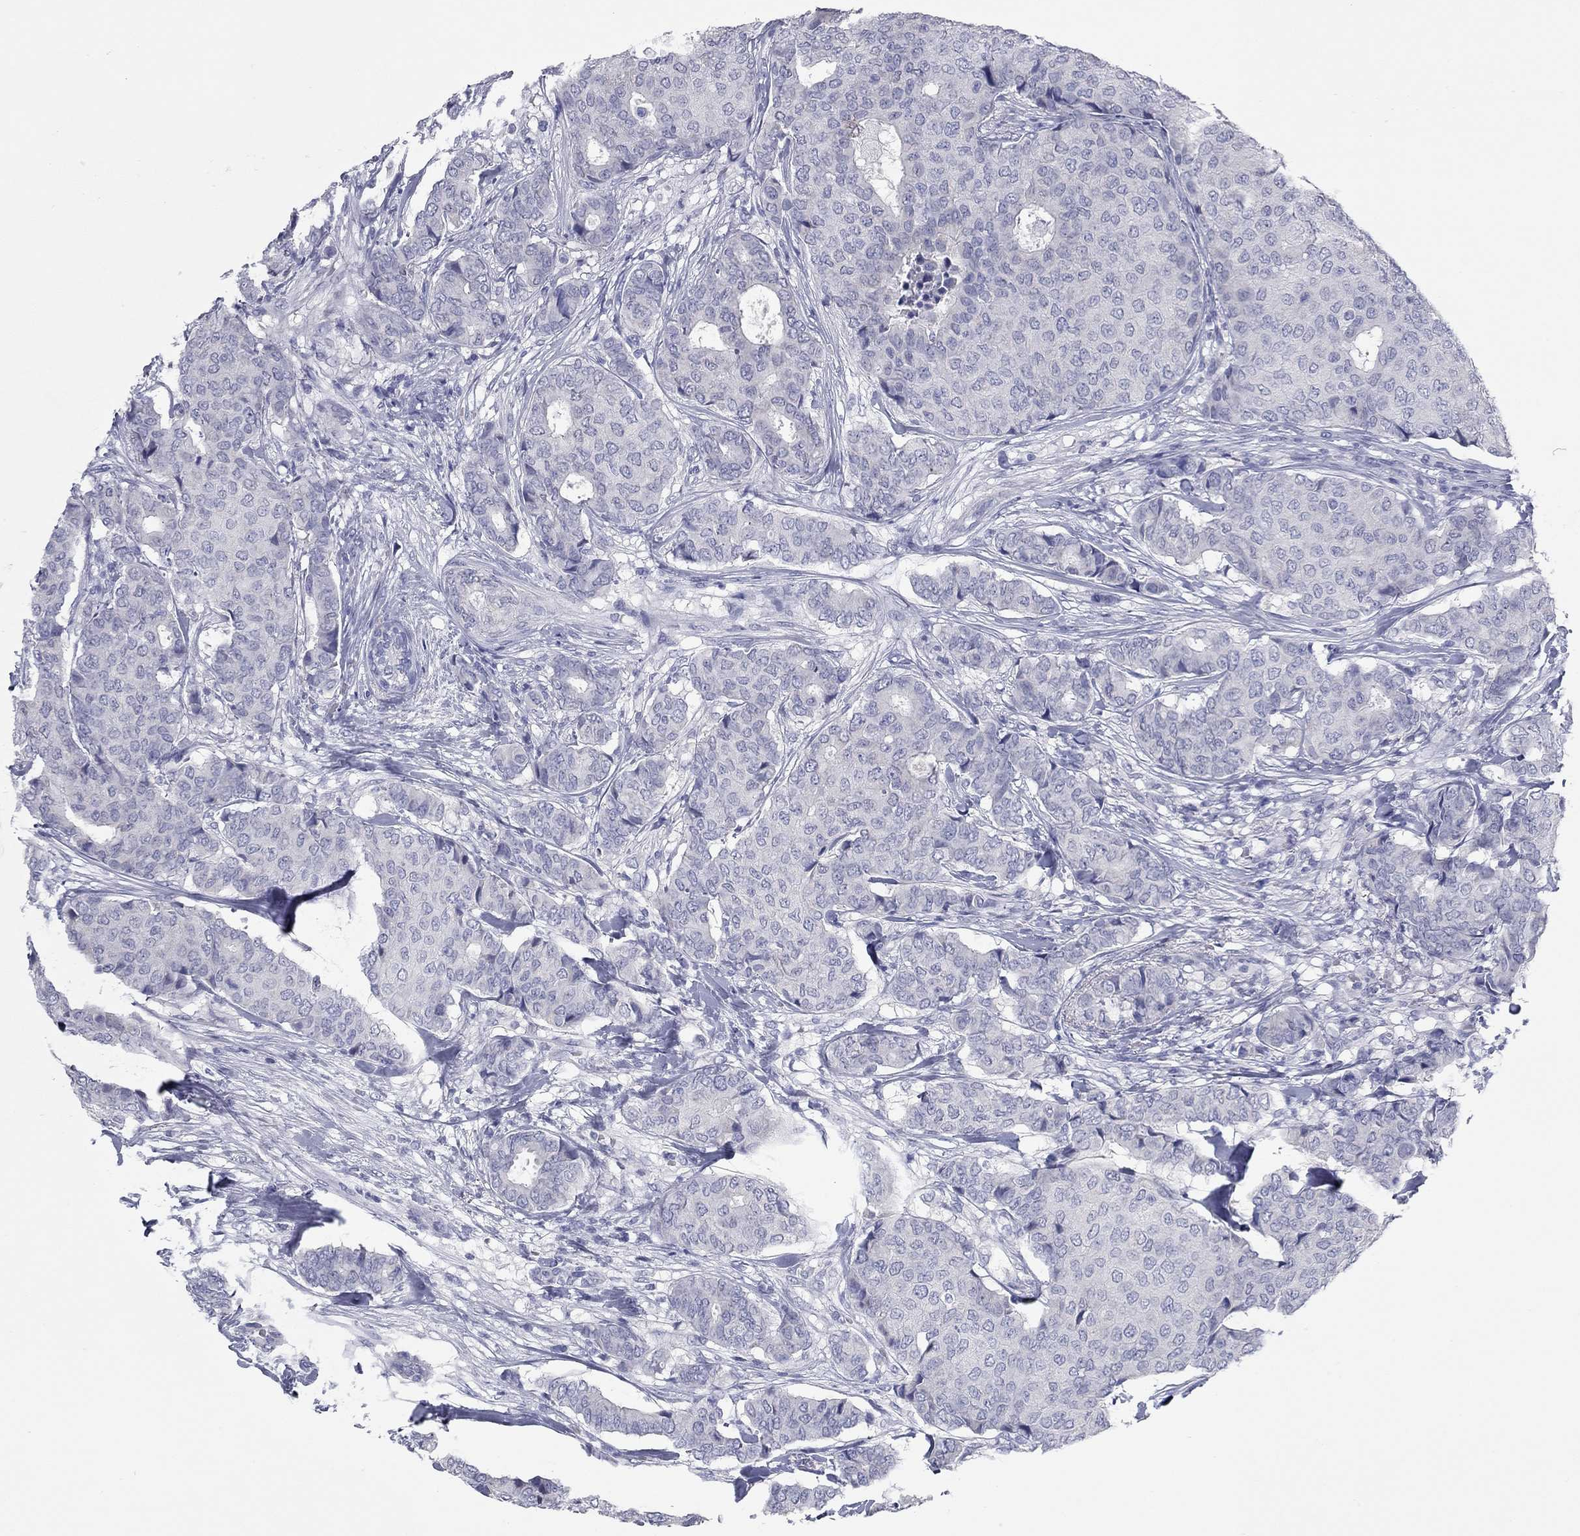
{"staining": {"intensity": "negative", "quantity": "none", "location": "none"}, "tissue": "breast cancer", "cell_type": "Tumor cells", "image_type": "cancer", "snomed": [{"axis": "morphology", "description": "Duct carcinoma"}, {"axis": "topography", "description": "Breast"}], "caption": "Tumor cells show no significant staining in breast cancer.", "gene": "KIRREL2", "patient": {"sex": "female", "age": 75}}